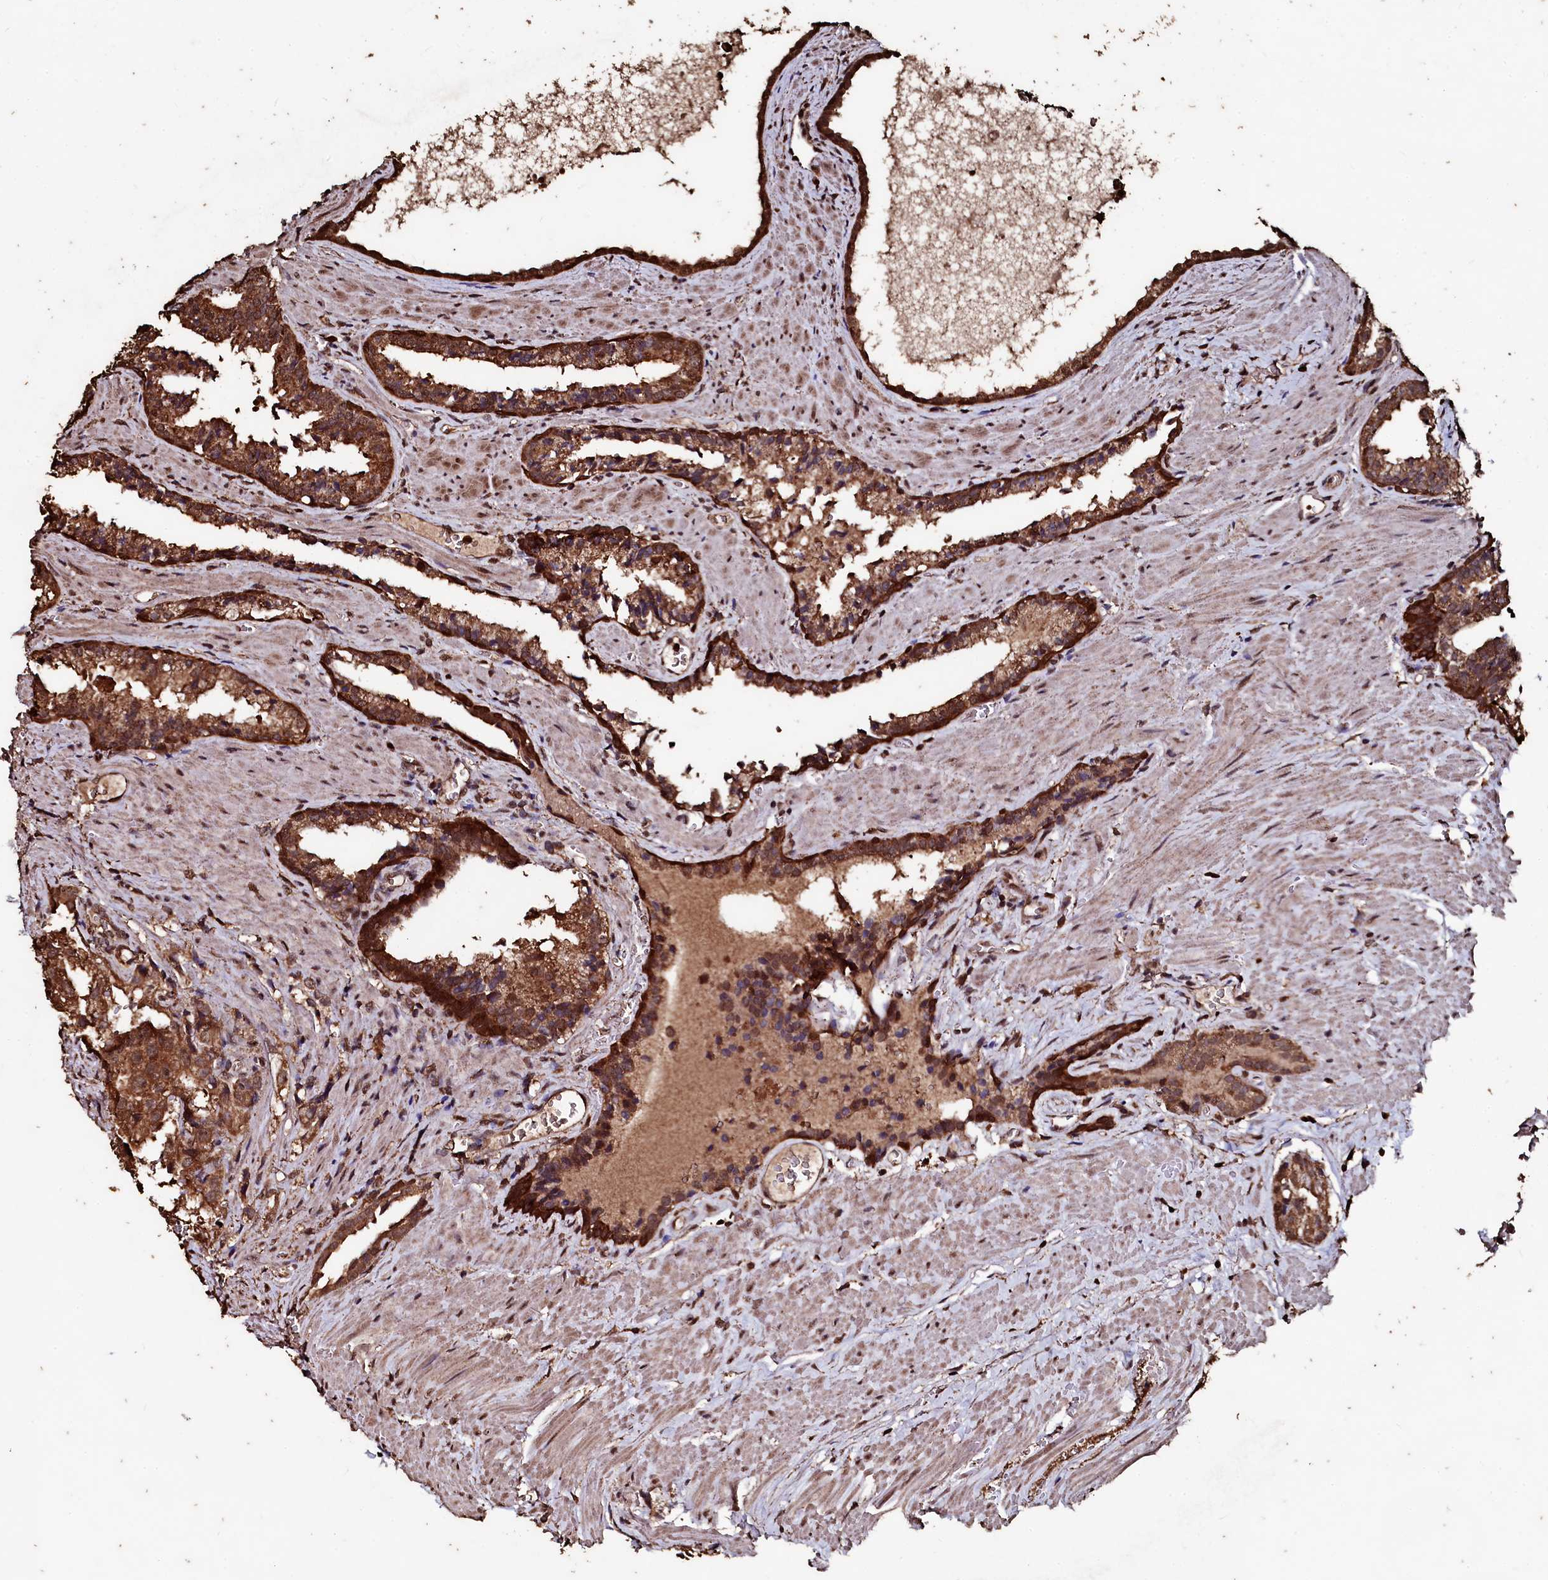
{"staining": {"intensity": "moderate", "quantity": ">75%", "location": "cytoplasmic/membranous,nuclear"}, "tissue": "prostate cancer", "cell_type": "Tumor cells", "image_type": "cancer", "snomed": [{"axis": "morphology", "description": "Adenocarcinoma, High grade"}, {"axis": "topography", "description": "Prostate"}], "caption": "High-grade adenocarcinoma (prostate) stained for a protein (brown) demonstrates moderate cytoplasmic/membranous and nuclear positive positivity in approximately >75% of tumor cells.", "gene": "FAAP24", "patient": {"sex": "male", "age": 68}}